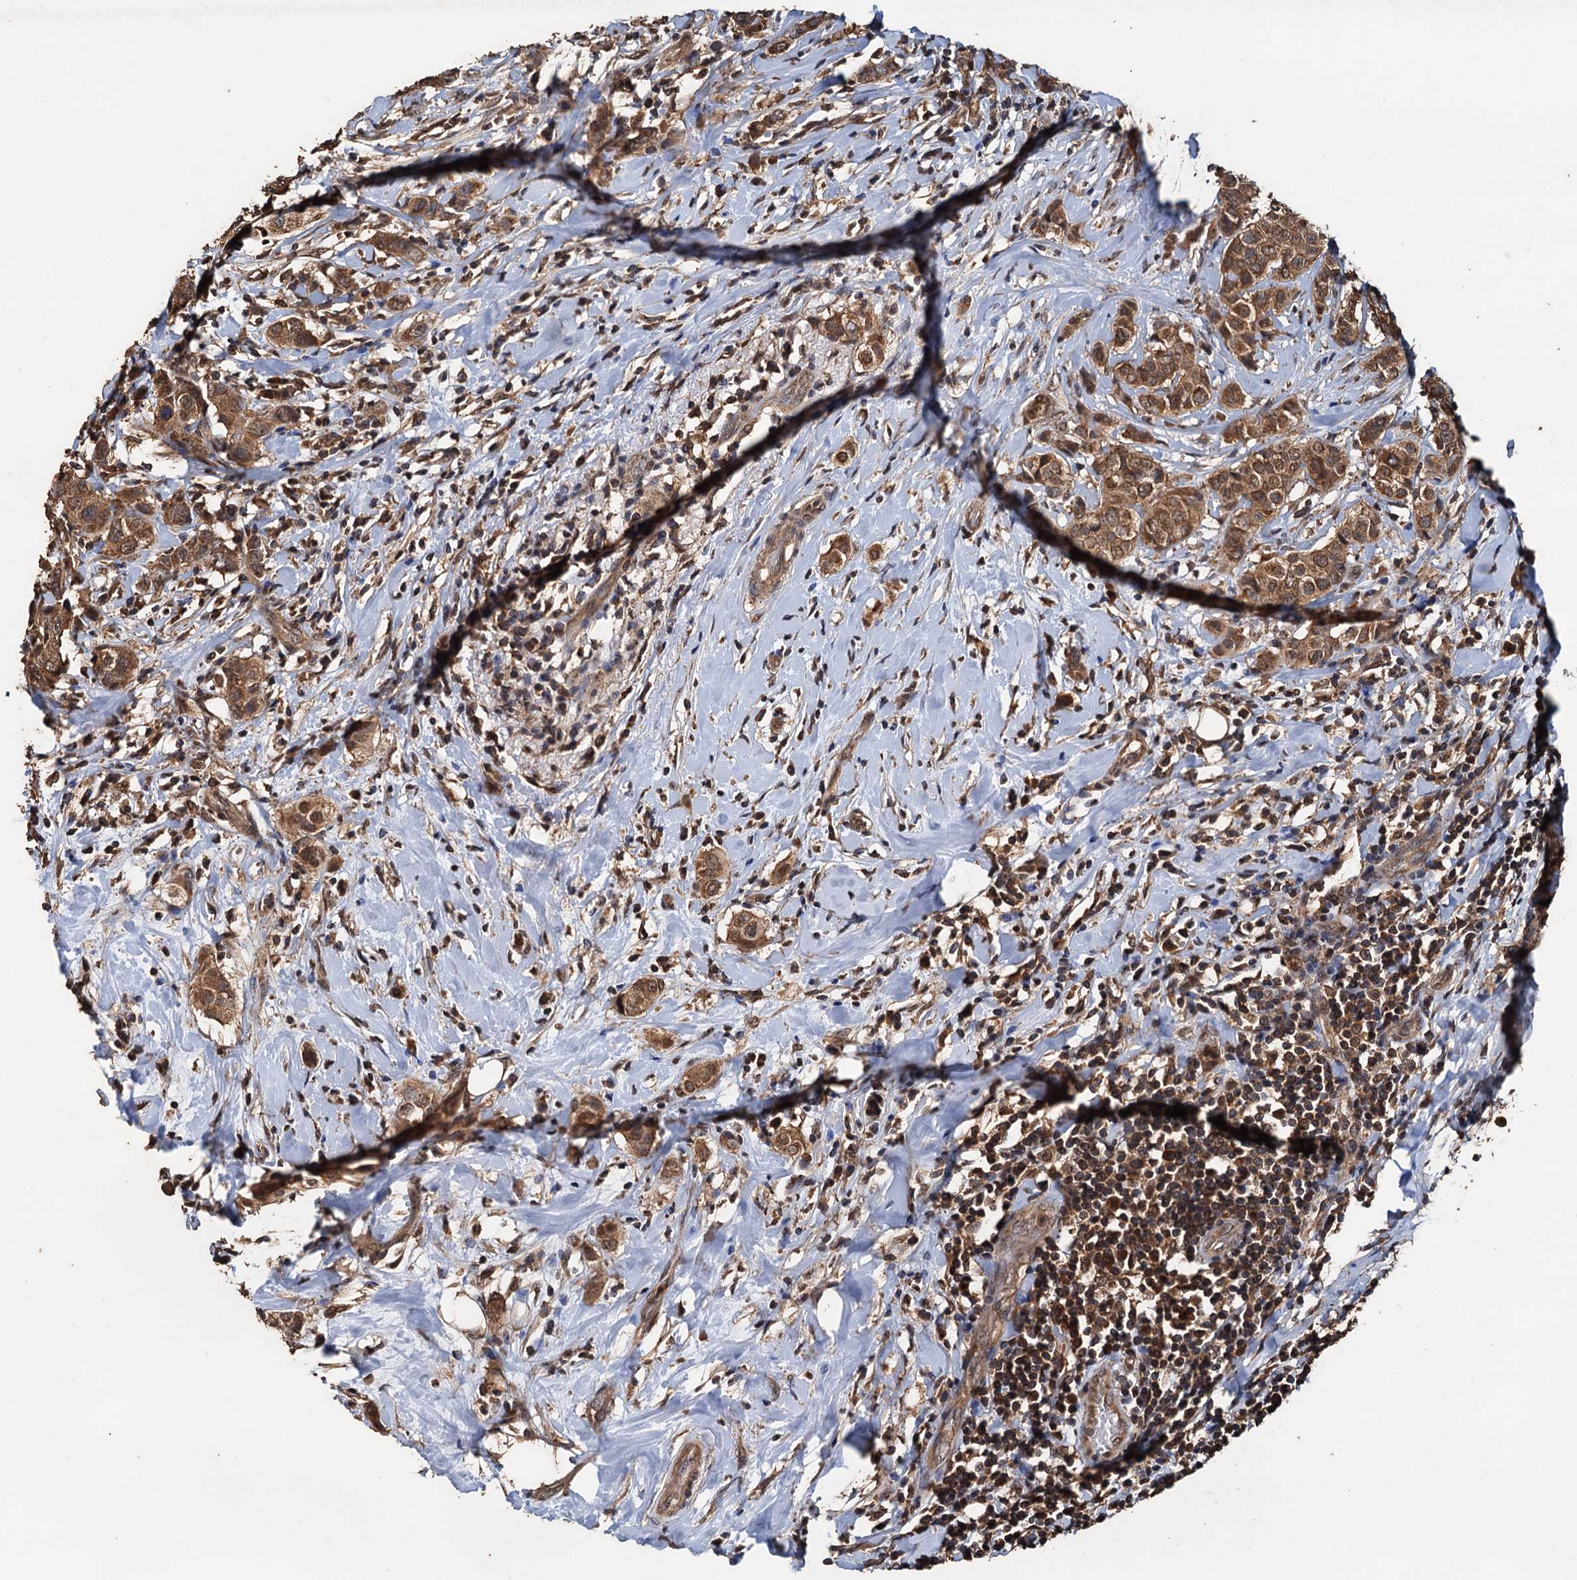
{"staining": {"intensity": "moderate", "quantity": ">75%", "location": "cytoplasmic/membranous,nuclear"}, "tissue": "breast cancer", "cell_type": "Tumor cells", "image_type": "cancer", "snomed": [{"axis": "morphology", "description": "Lobular carcinoma"}, {"axis": "topography", "description": "Breast"}], "caption": "Immunohistochemistry (IHC) (DAB) staining of human breast cancer shows moderate cytoplasmic/membranous and nuclear protein positivity in about >75% of tumor cells.", "gene": "PSMD9", "patient": {"sex": "female", "age": 51}}